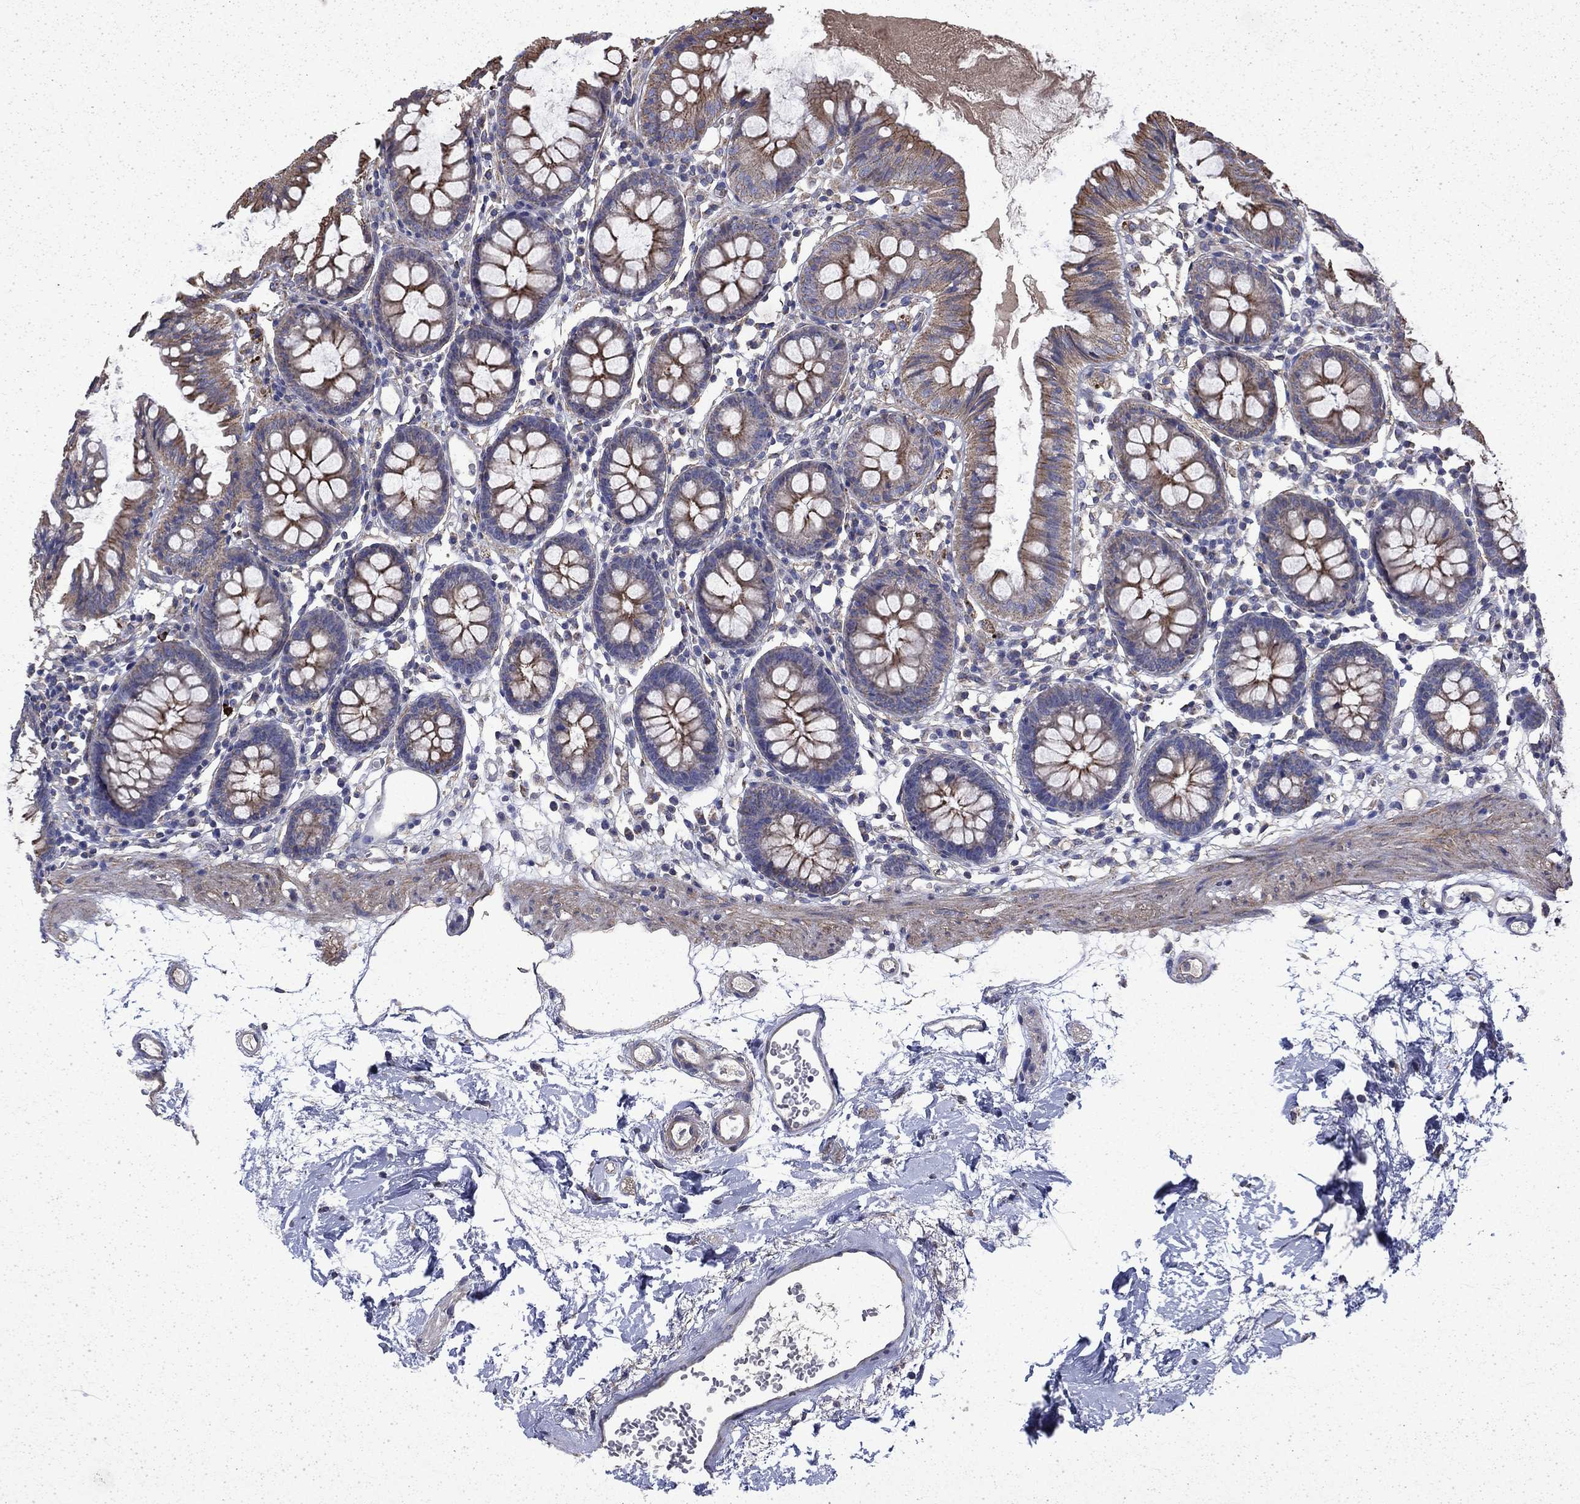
{"staining": {"intensity": "weak", "quantity": "25%-75%", "location": "cytoplasmic/membranous"}, "tissue": "colon", "cell_type": "Endothelial cells", "image_type": "normal", "snomed": [{"axis": "morphology", "description": "Normal tissue, NOS"}, {"axis": "topography", "description": "Colon"}], "caption": "This image reveals immunohistochemistry (IHC) staining of benign human colon, with low weak cytoplasmic/membranous positivity in approximately 25%-75% of endothelial cells.", "gene": "DTNA", "patient": {"sex": "female", "age": 84}}